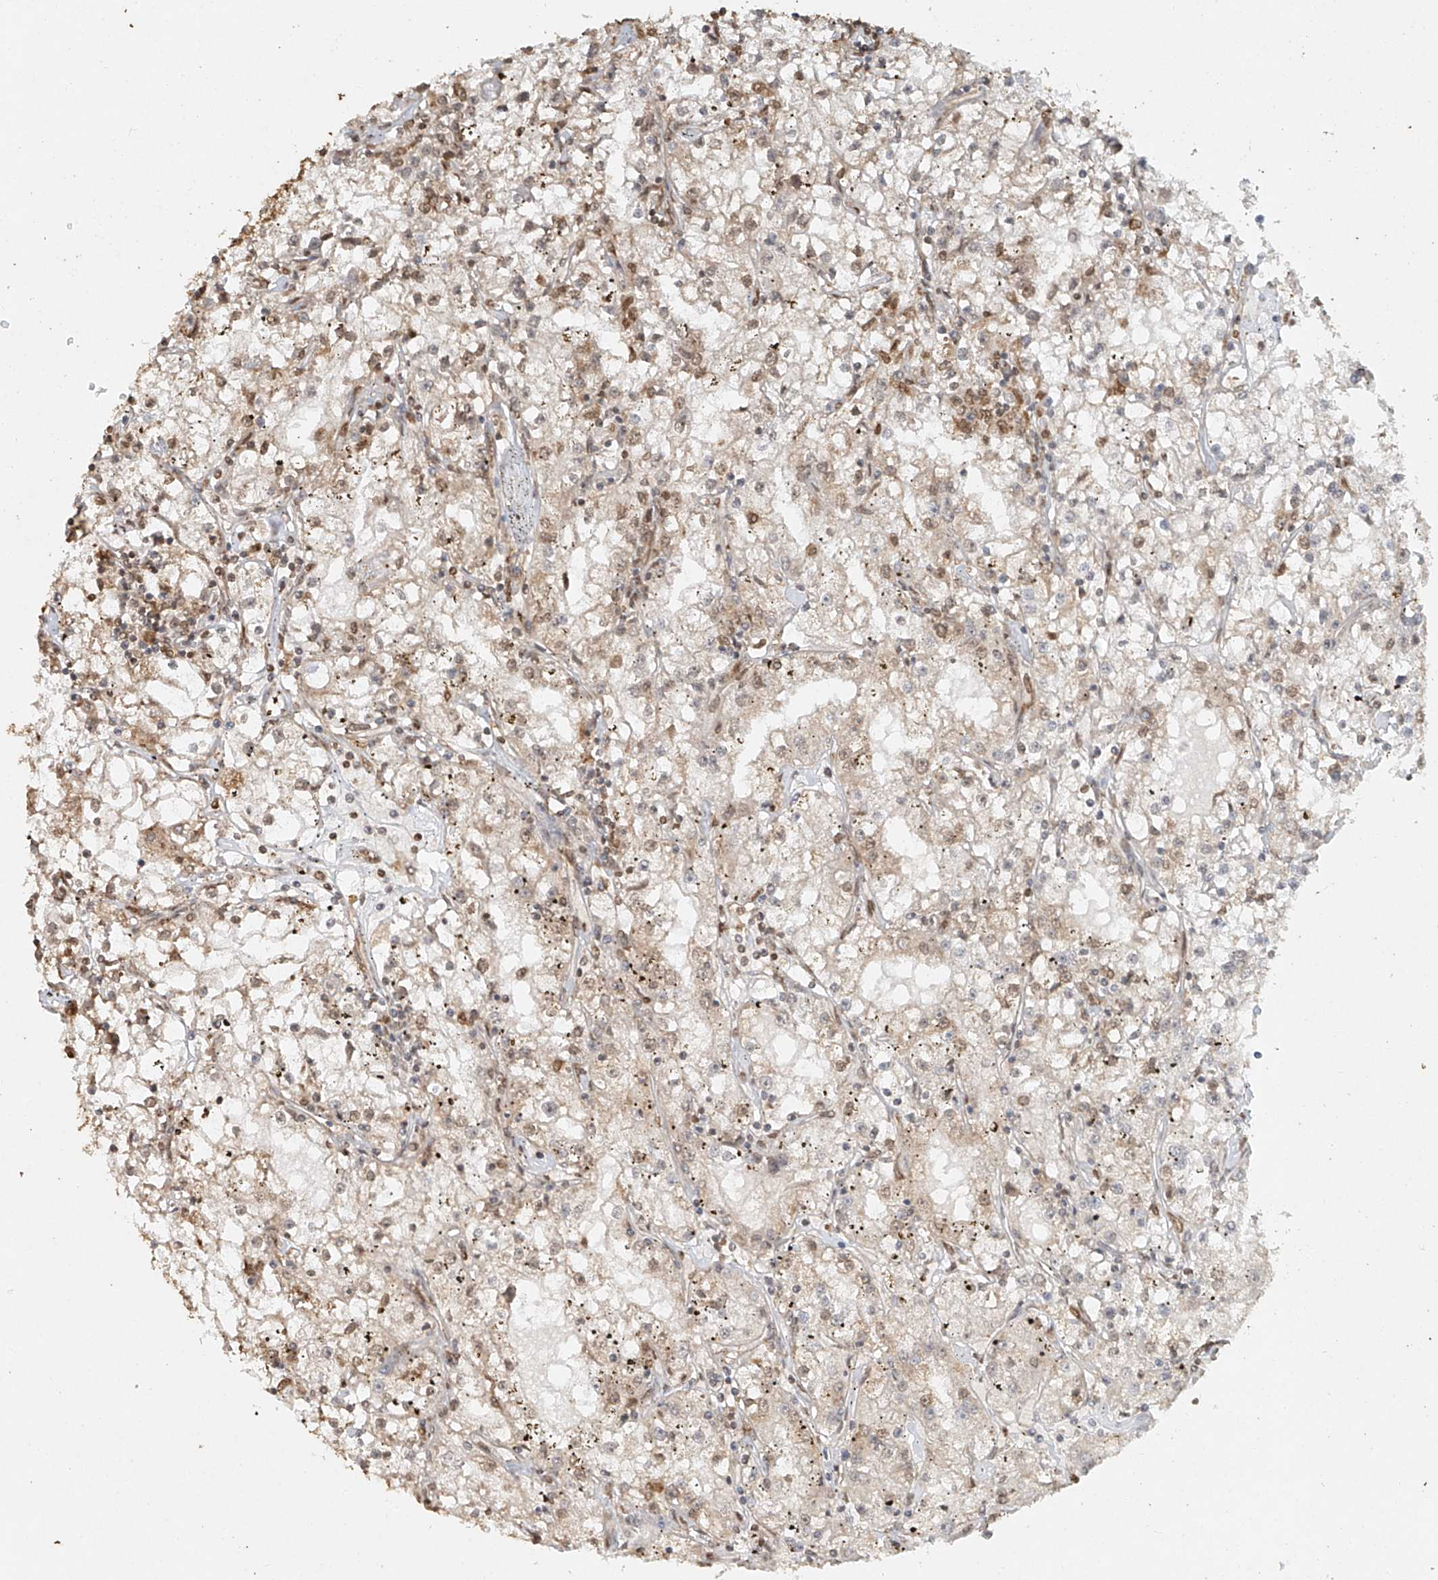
{"staining": {"intensity": "weak", "quantity": "25%-75%", "location": "cytoplasmic/membranous,nuclear"}, "tissue": "renal cancer", "cell_type": "Tumor cells", "image_type": "cancer", "snomed": [{"axis": "morphology", "description": "Adenocarcinoma, NOS"}, {"axis": "topography", "description": "Kidney"}], "caption": "The histopathology image exhibits immunohistochemical staining of renal cancer. There is weak cytoplasmic/membranous and nuclear expression is seen in about 25%-75% of tumor cells.", "gene": "TIGAR", "patient": {"sex": "male", "age": 56}}